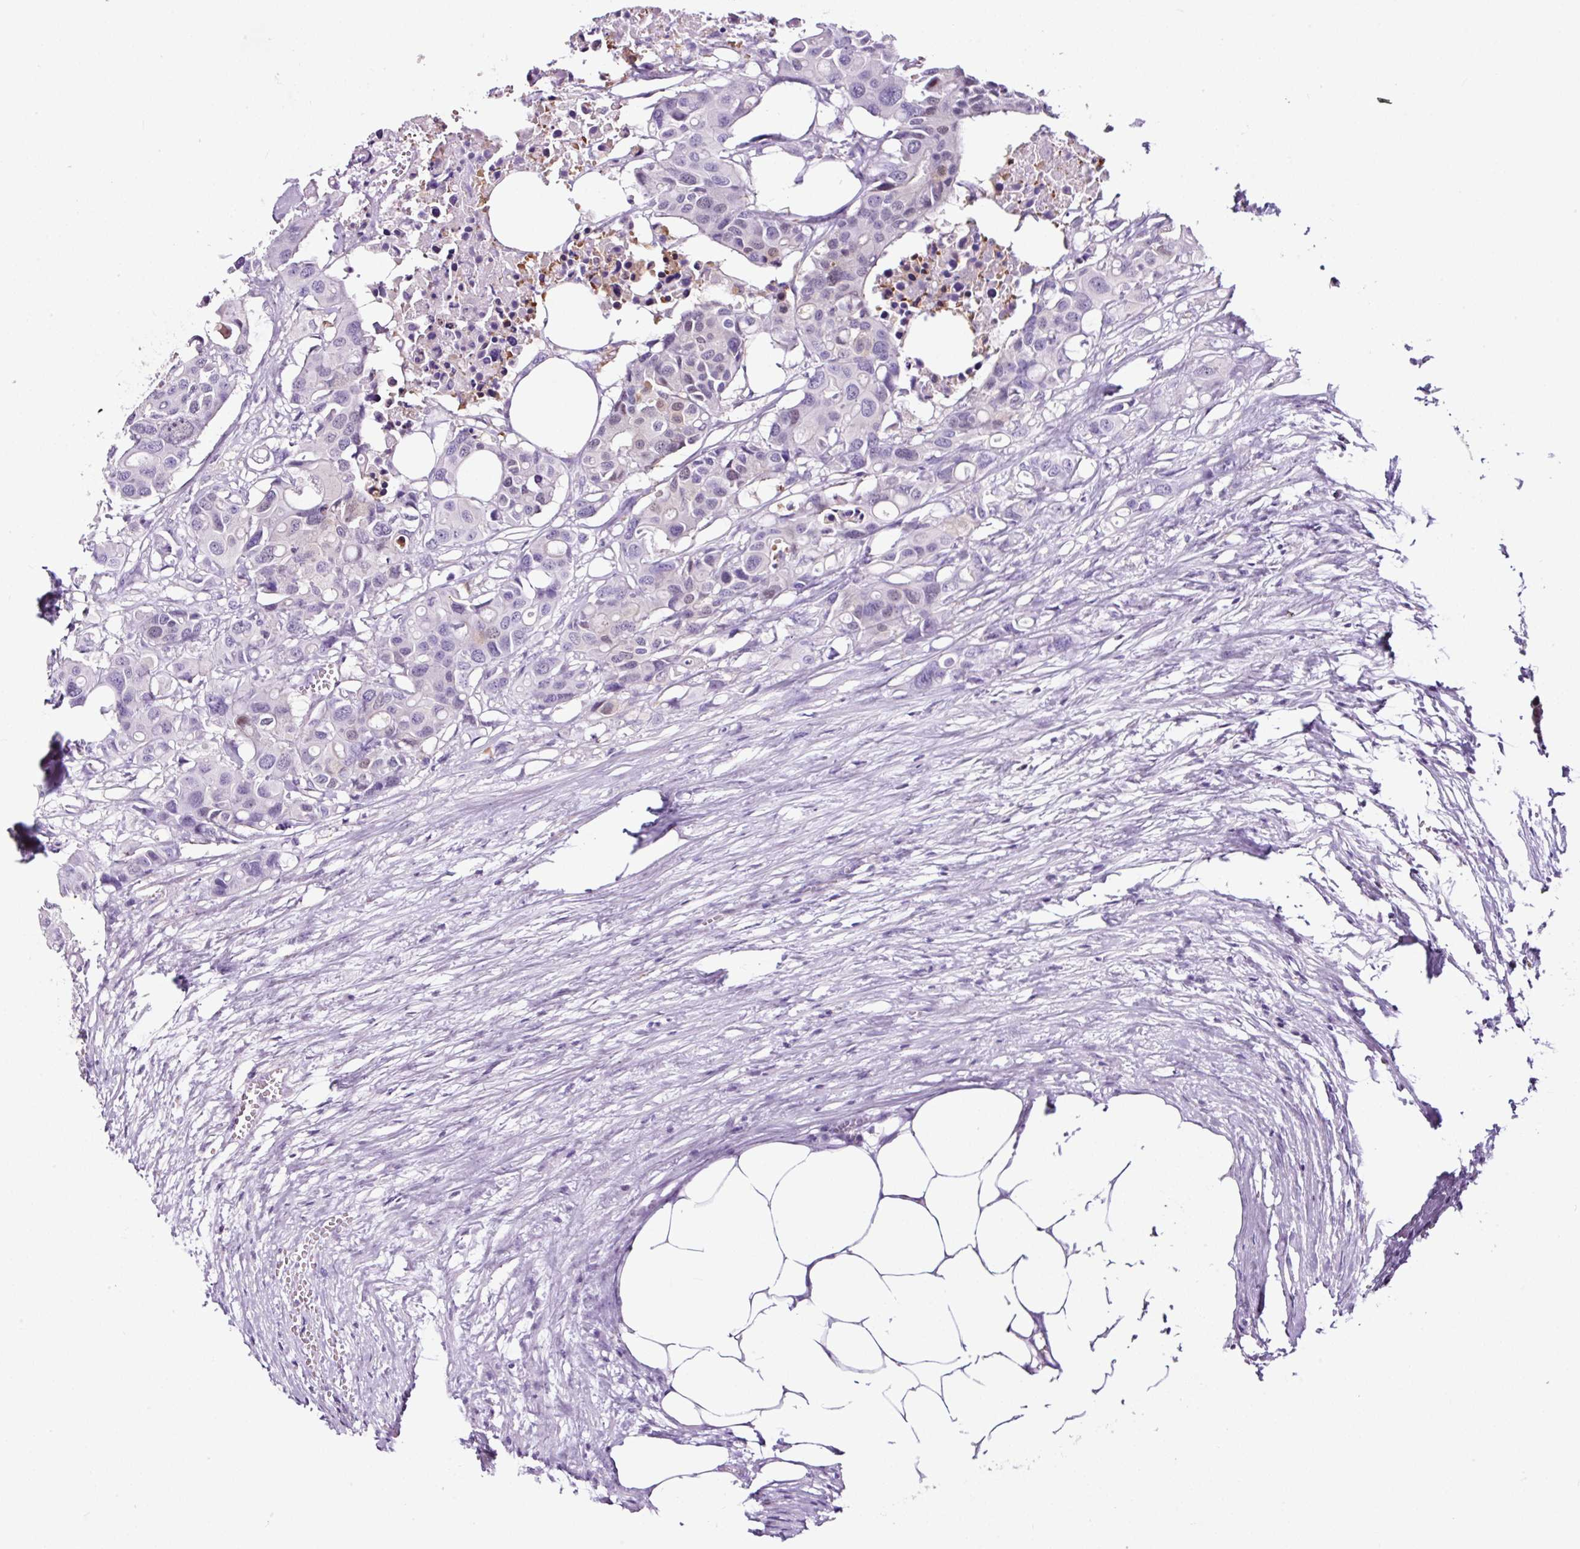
{"staining": {"intensity": "negative", "quantity": "none", "location": "none"}, "tissue": "colorectal cancer", "cell_type": "Tumor cells", "image_type": "cancer", "snomed": [{"axis": "morphology", "description": "Adenocarcinoma, NOS"}, {"axis": "topography", "description": "Colon"}], "caption": "Human adenocarcinoma (colorectal) stained for a protein using immunohistochemistry (IHC) shows no positivity in tumor cells.", "gene": "TAFA3", "patient": {"sex": "male", "age": 77}}